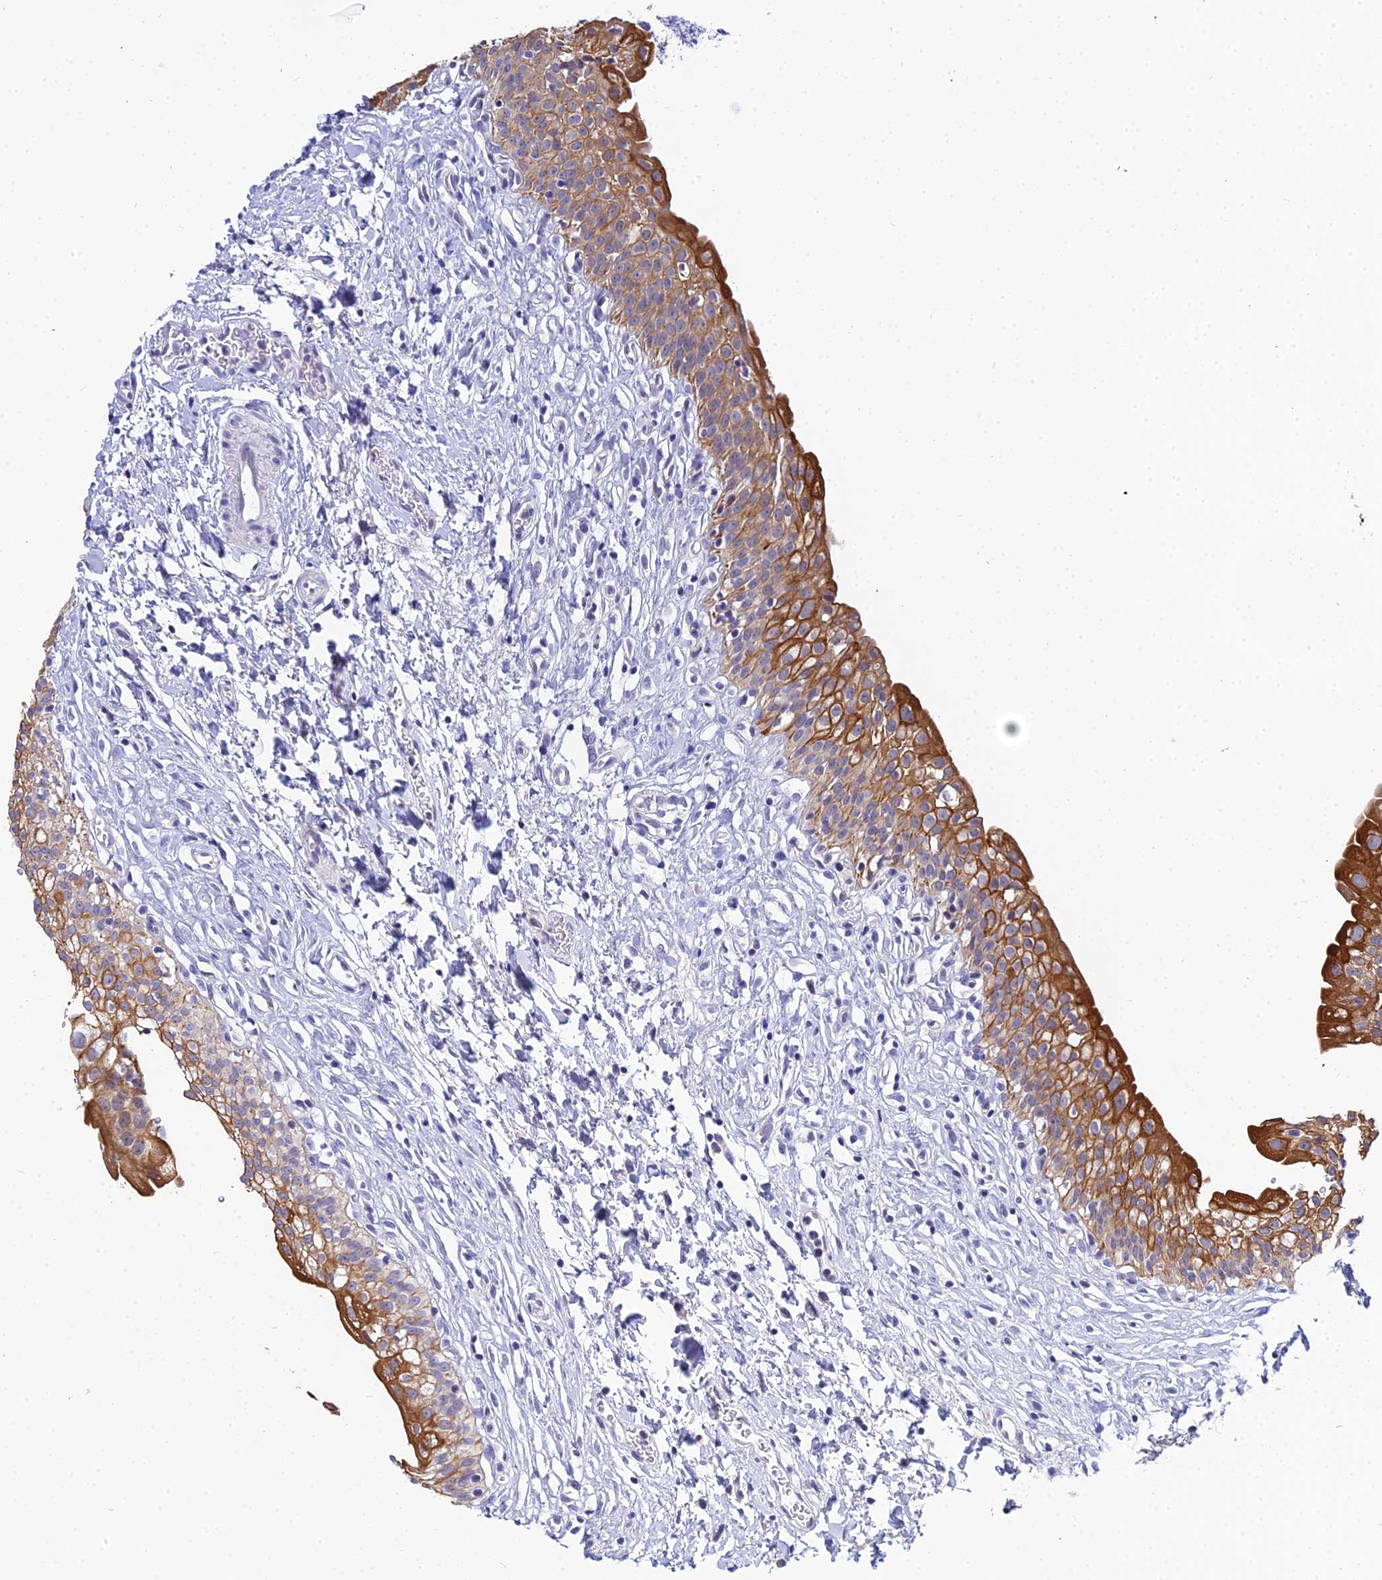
{"staining": {"intensity": "strong", "quantity": ">75%", "location": "cytoplasmic/membranous"}, "tissue": "urinary bladder", "cell_type": "Urothelial cells", "image_type": "normal", "snomed": [{"axis": "morphology", "description": "Normal tissue, NOS"}, {"axis": "topography", "description": "Urinary bladder"}], "caption": "This histopathology image exhibits IHC staining of unremarkable urinary bladder, with high strong cytoplasmic/membranous staining in approximately >75% of urothelial cells.", "gene": "ZXDA", "patient": {"sex": "male", "age": 51}}